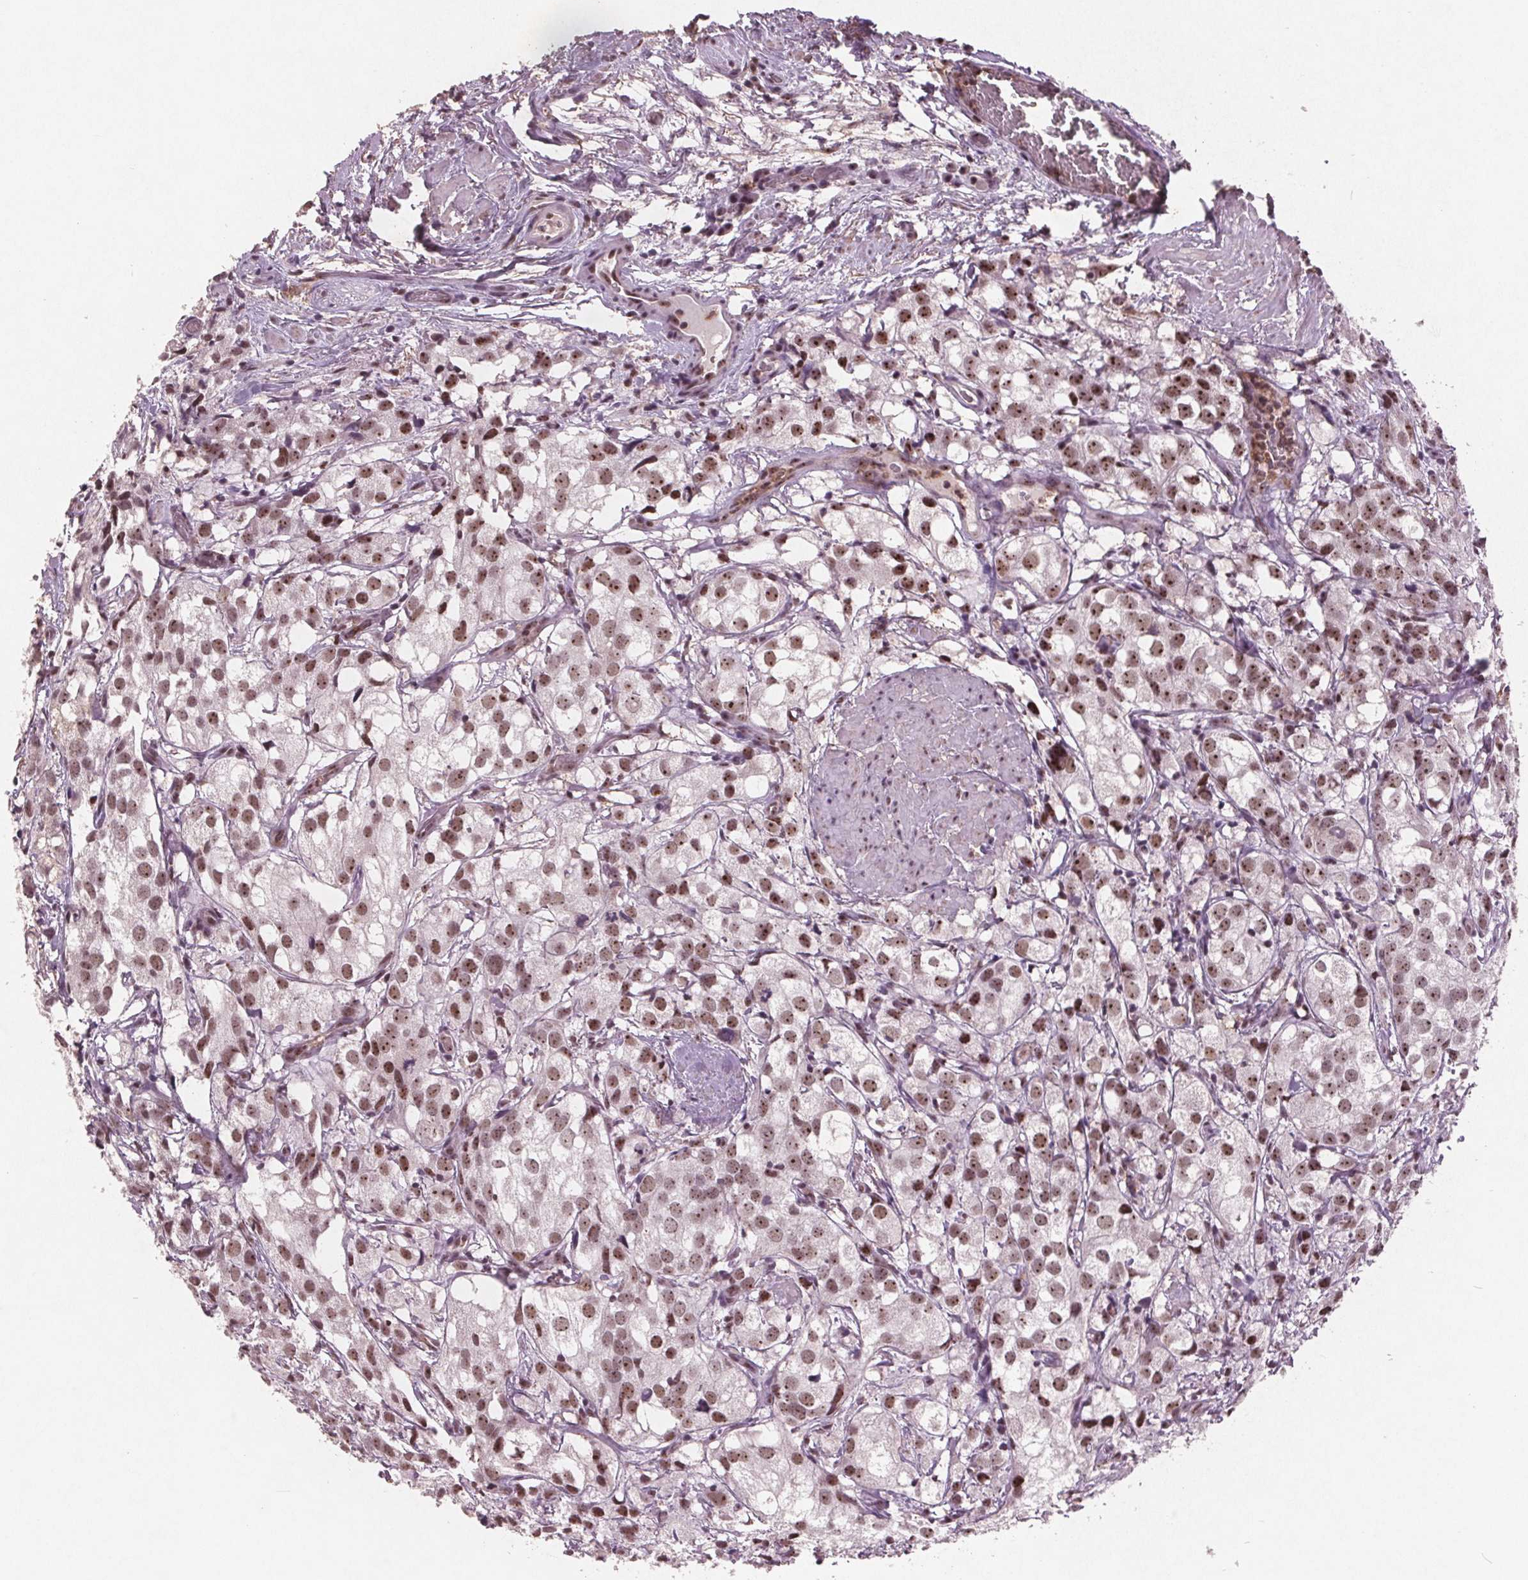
{"staining": {"intensity": "moderate", "quantity": ">75%", "location": "nuclear"}, "tissue": "prostate cancer", "cell_type": "Tumor cells", "image_type": "cancer", "snomed": [{"axis": "morphology", "description": "Adenocarcinoma, High grade"}, {"axis": "topography", "description": "Prostate"}], "caption": "Immunohistochemistry (IHC) staining of prostate adenocarcinoma (high-grade), which demonstrates medium levels of moderate nuclear staining in approximately >75% of tumor cells indicating moderate nuclear protein positivity. The staining was performed using DAB (3,3'-diaminobenzidine) (brown) for protein detection and nuclei were counterstained in hematoxylin (blue).", "gene": "RPS6KA2", "patient": {"sex": "male", "age": 86}}